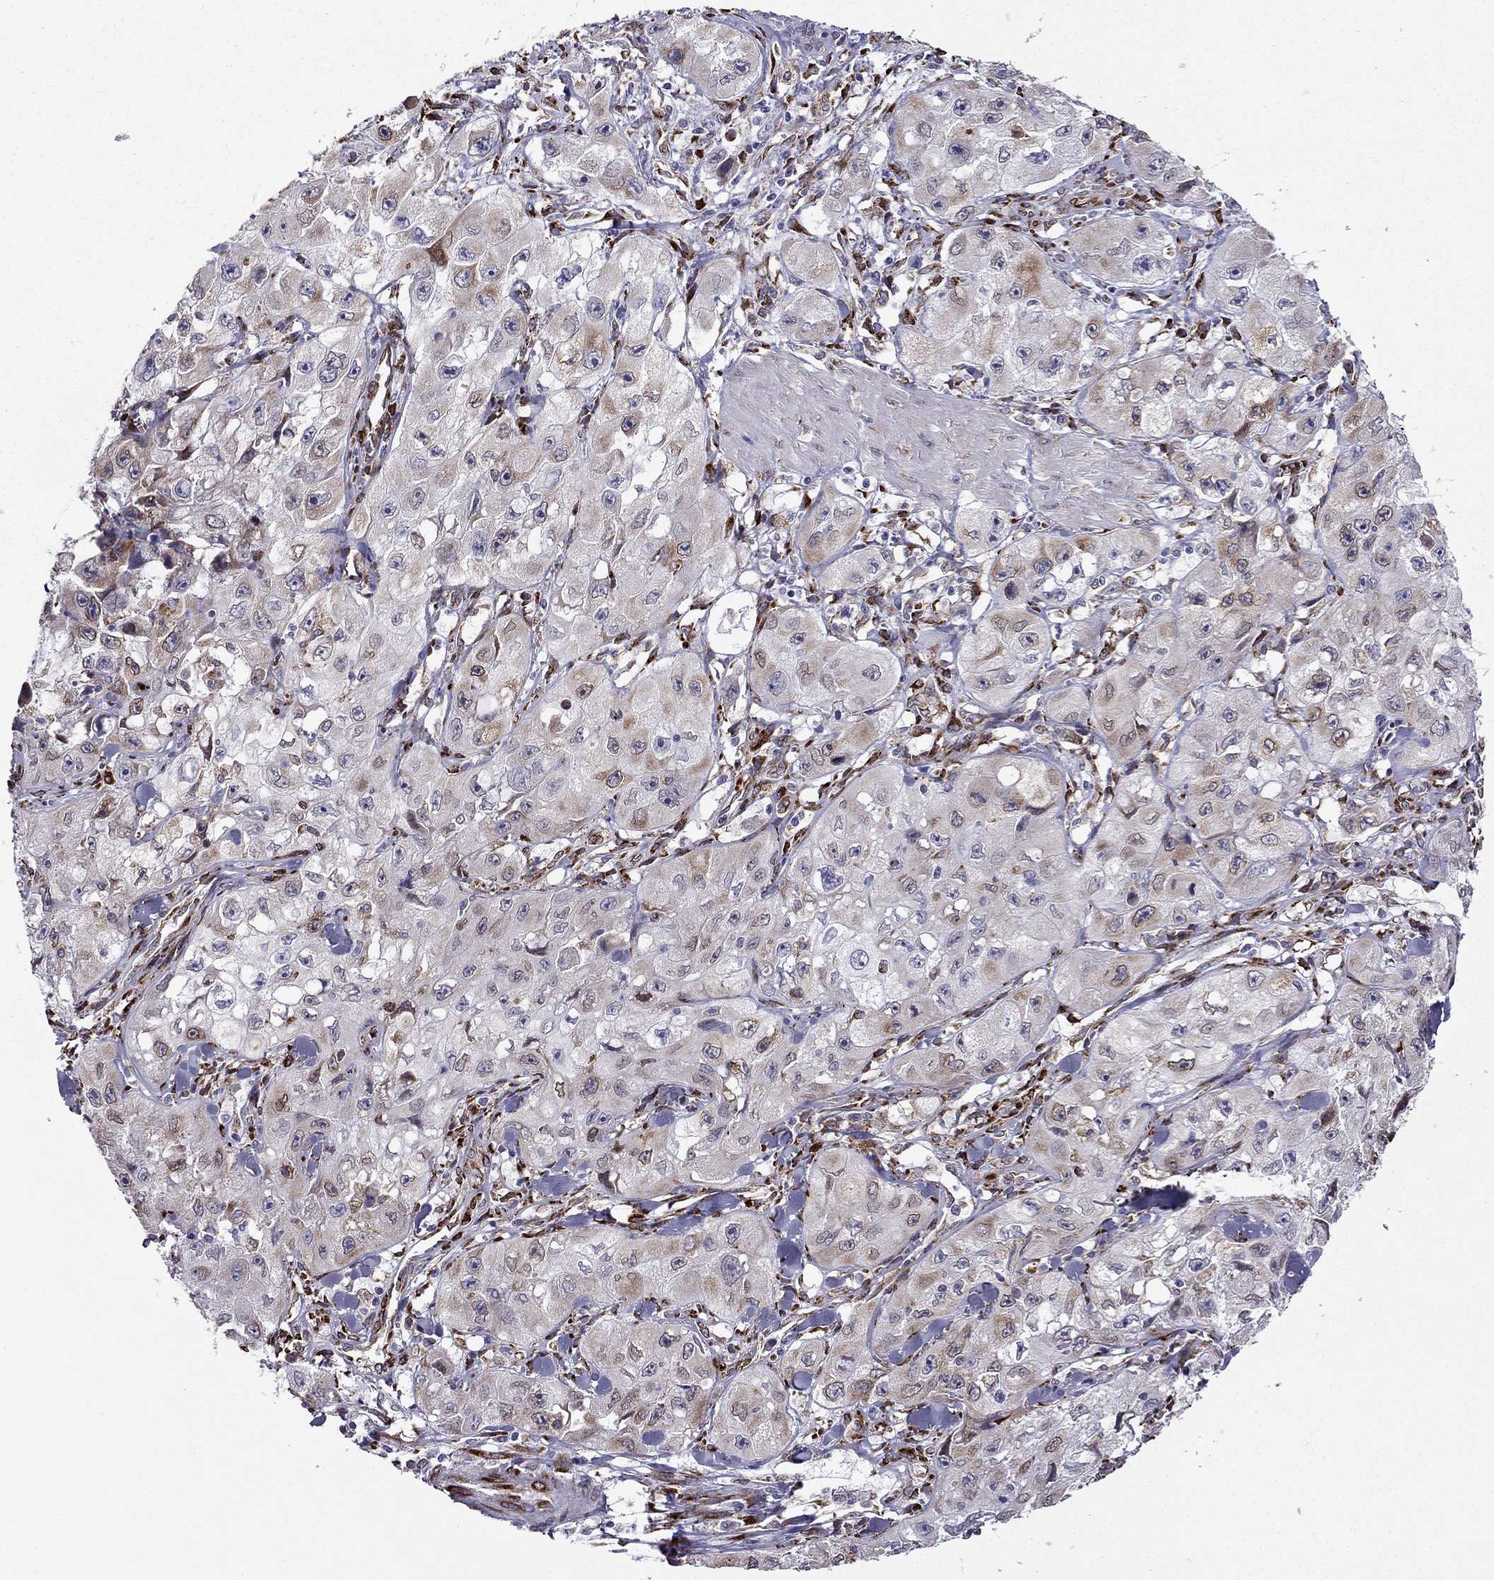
{"staining": {"intensity": "moderate", "quantity": "<25%", "location": "cytoplasmic/membranous"}, "tissue": "skin cancer", "cell_type": "Tumor cells", "image_type": "cancer", "snomed": [{"axis": "morphology", "description": "Squamous cell carcinoma, NOS"}, {"axis": "topography", "description": "Skin"}, {"axis": "topography", "description": "Subcutis"}], "caption": "Protein analysis of skin cancer (squamous cell carcinoma) tissue shows moderate cytoplasmic/membranous expression in approximately <25% of tumor cells. (Brightfield microscopy of DAB IHC at high magnification).", "gene": "IKBIP", "patient": {"sex": "male", "age": 73}}